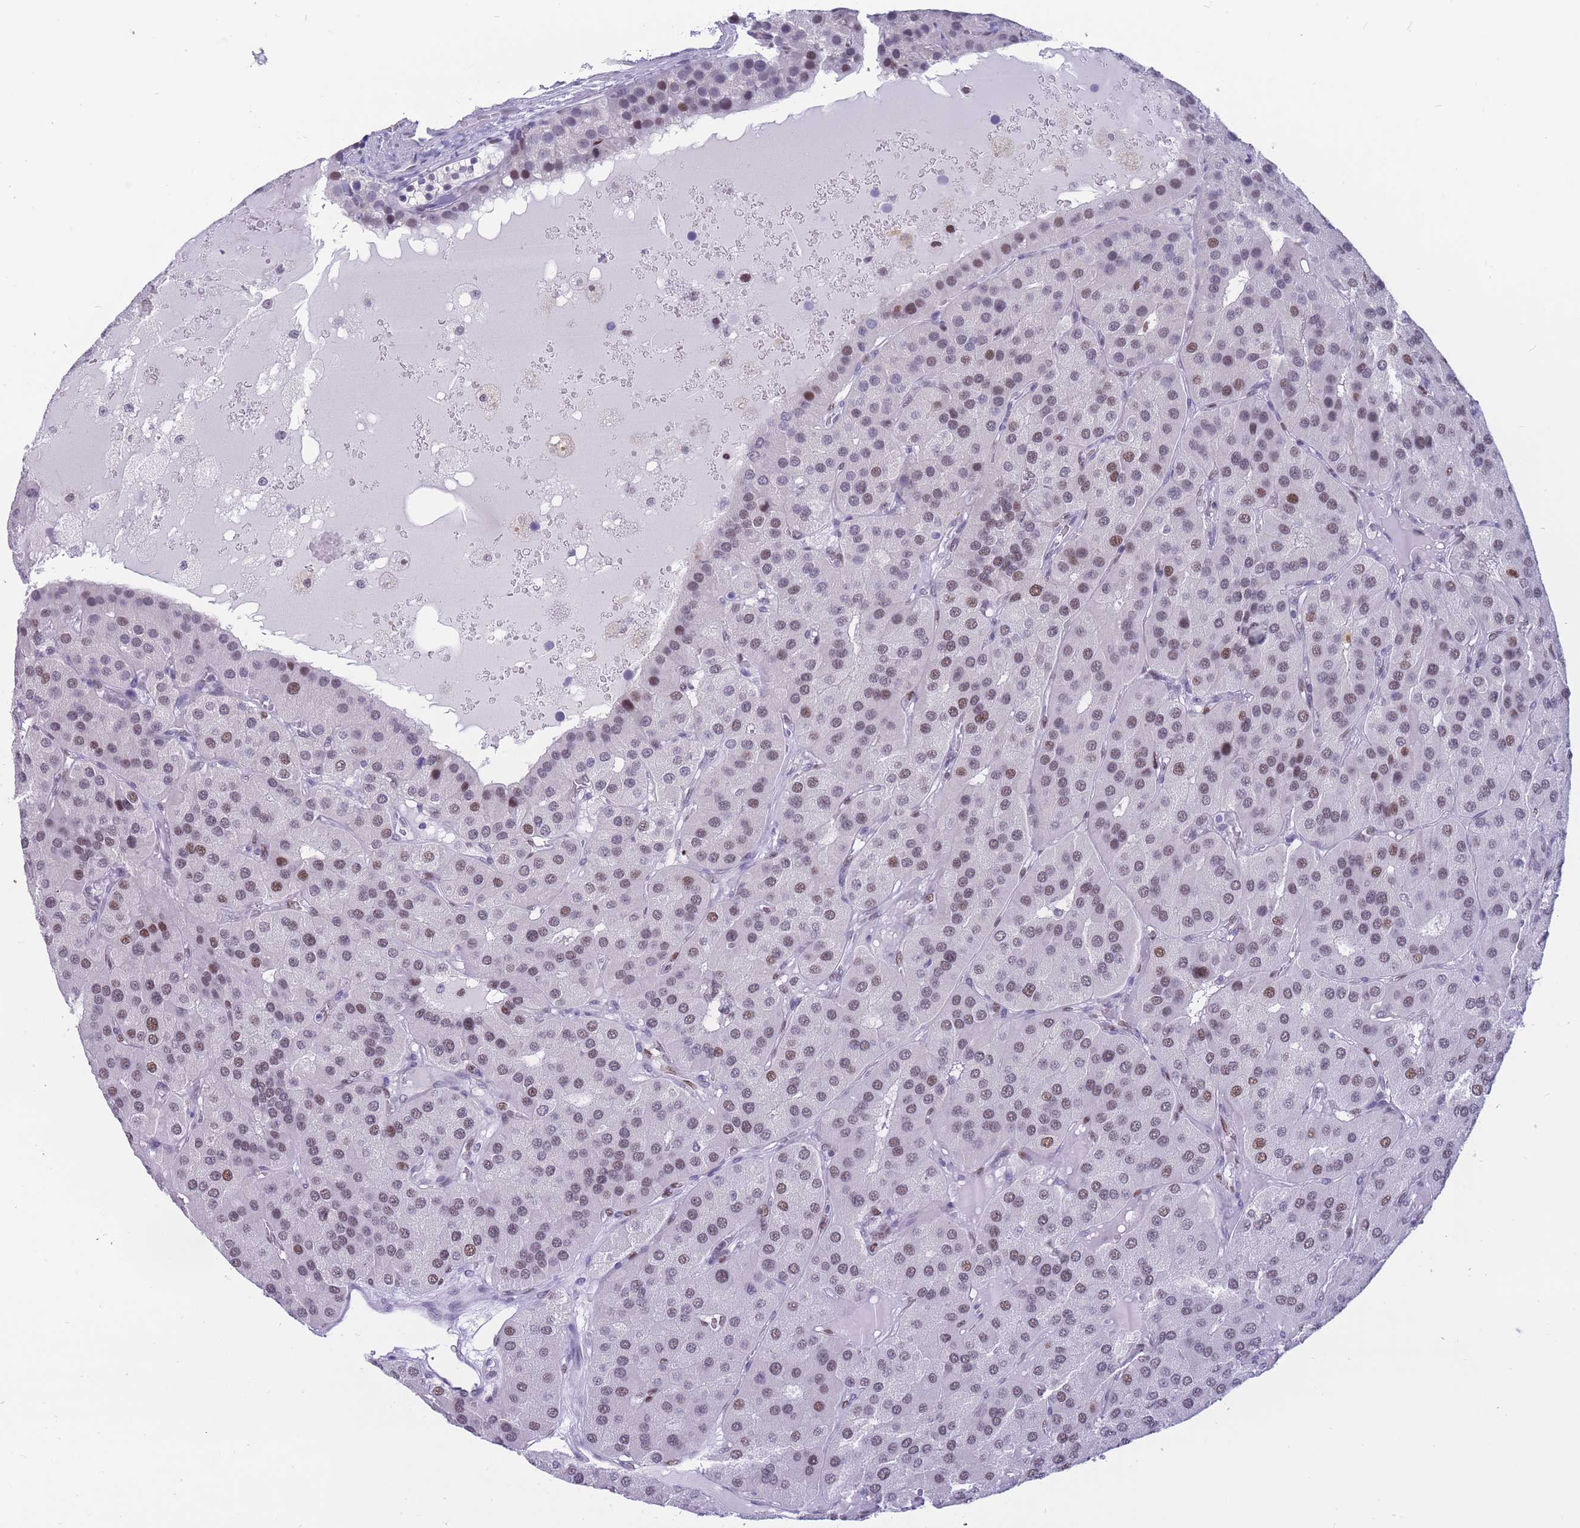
{"staining": {"intensity": "moderate", "quantity": "25%-75%", "location": "nuclear"}, "tissue": "parathyroid gland", "cell_type": "Glandular cells", "image_type": "normal", "snomed": [{"axis": "morphology", "description": "Normal tissue, NOS"}, {"axis": "morphology", "description": "Adenoma, NOS"}, {"axis": "topography", "description": "Parathyroid gland"}], "caption": "Immunohistochemical staining of unremarkable human parathyroid gland reveals 25%-75% levels of moderate nuclear protein expression in approximately 25%-75% of glandular cells. The protein is stained brown, and the nuclei are stained in blue (DAB IHC with brightfield microscopy, high magnification).", "gene": "NASP", "patient": {"sex": "female", "age": 86}}